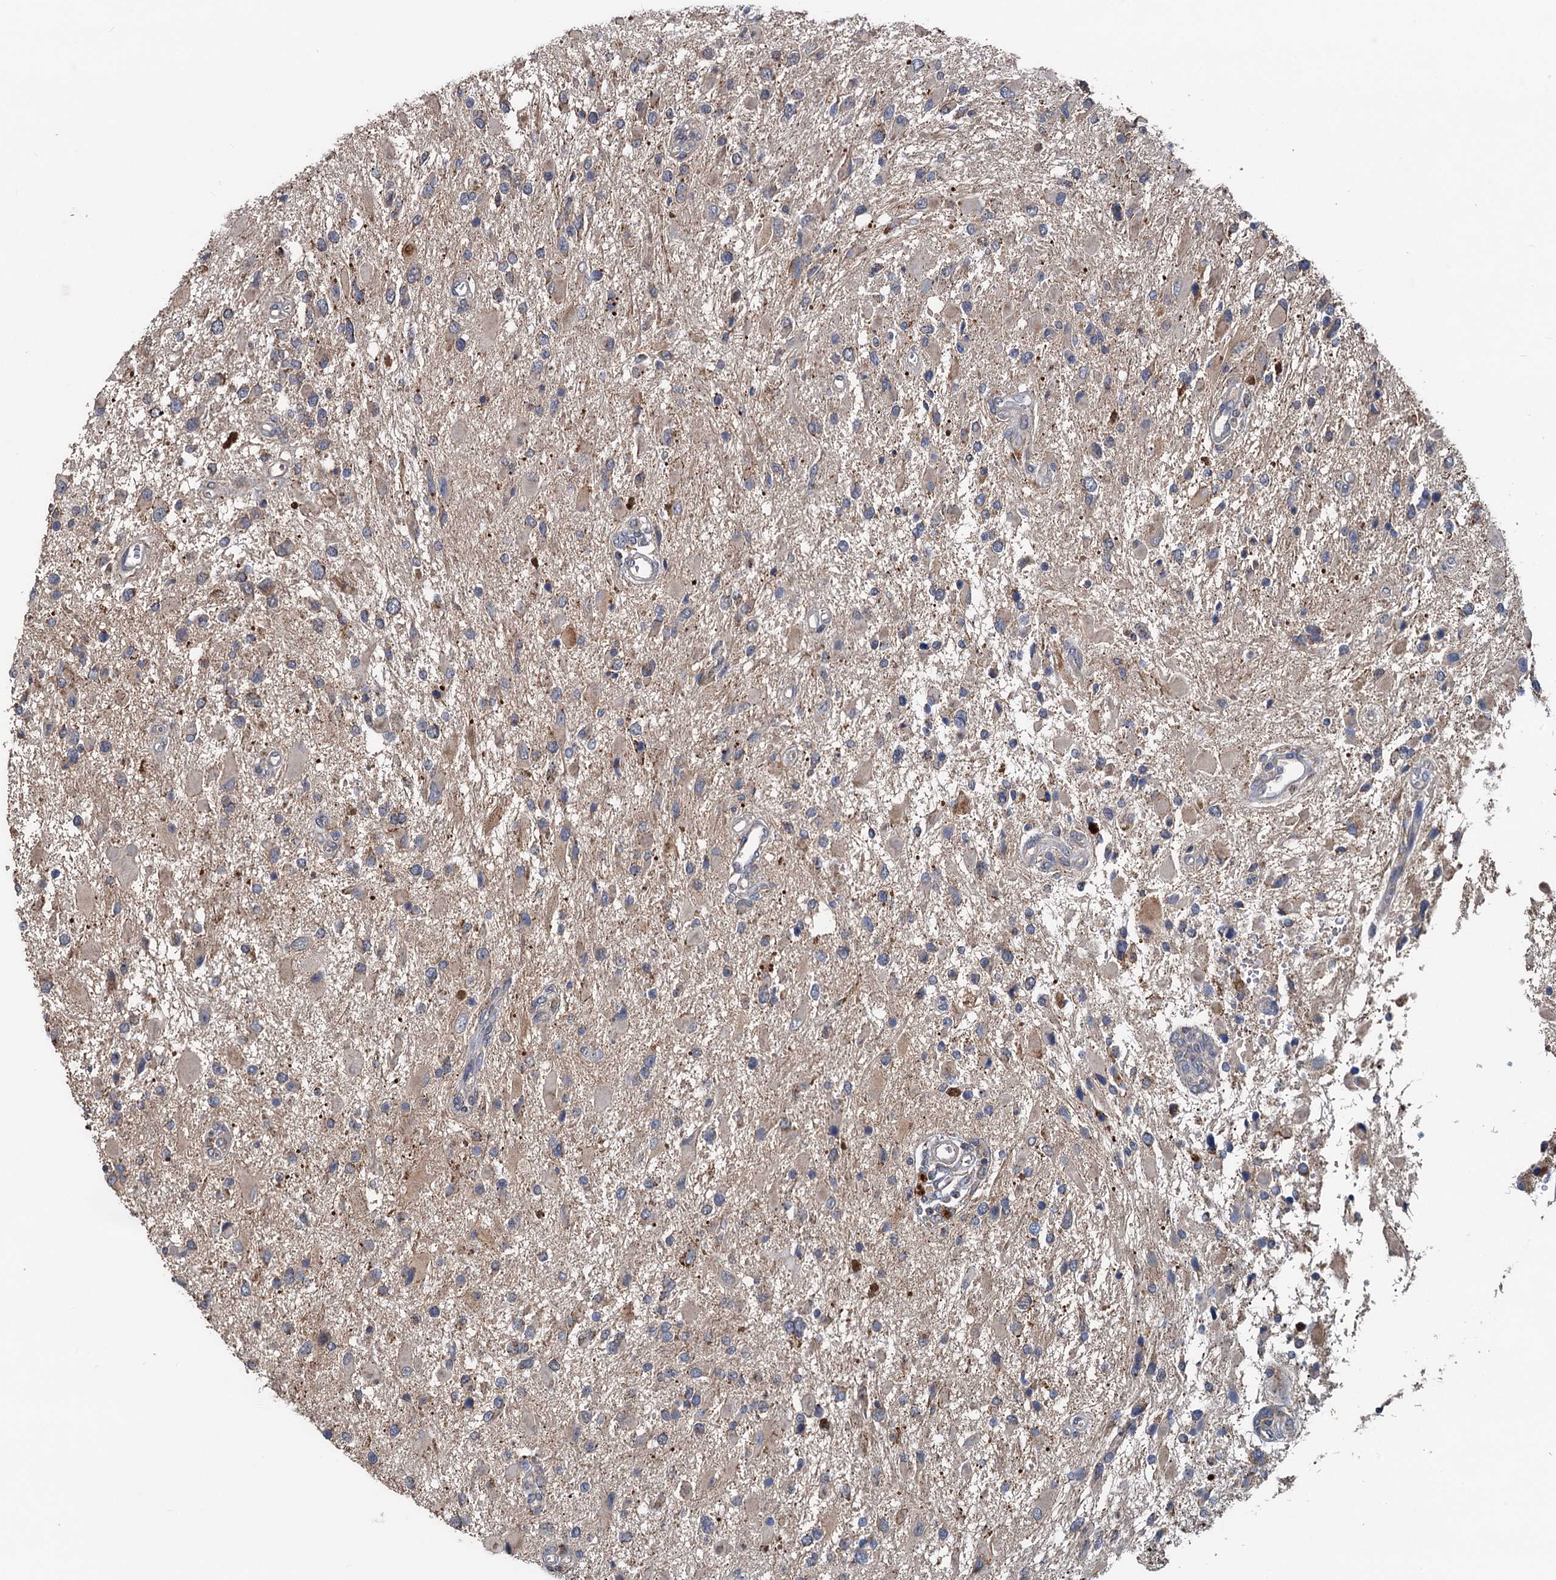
{"staining": {"intensity": "weak", "quantity": "<25%", "location": "cytoplasmic/membranous"}, "tissue": "glioma", "cell_type": "Tumor cells", "image_type": "cancer", "snomed": [{"axis": "morphology", "description": "Glioma, malignant, High grade"}, {"axis": "topography", "description": "Brain"}], "caption": "DAB (3,3'-diaminobenzidine) immunohistochemical staining of malignant glioma (high-grade) reveals no significant positivity in tumor cells.", "gene": "OTUB1", "patient": {"sex": "male", "age": 53}}